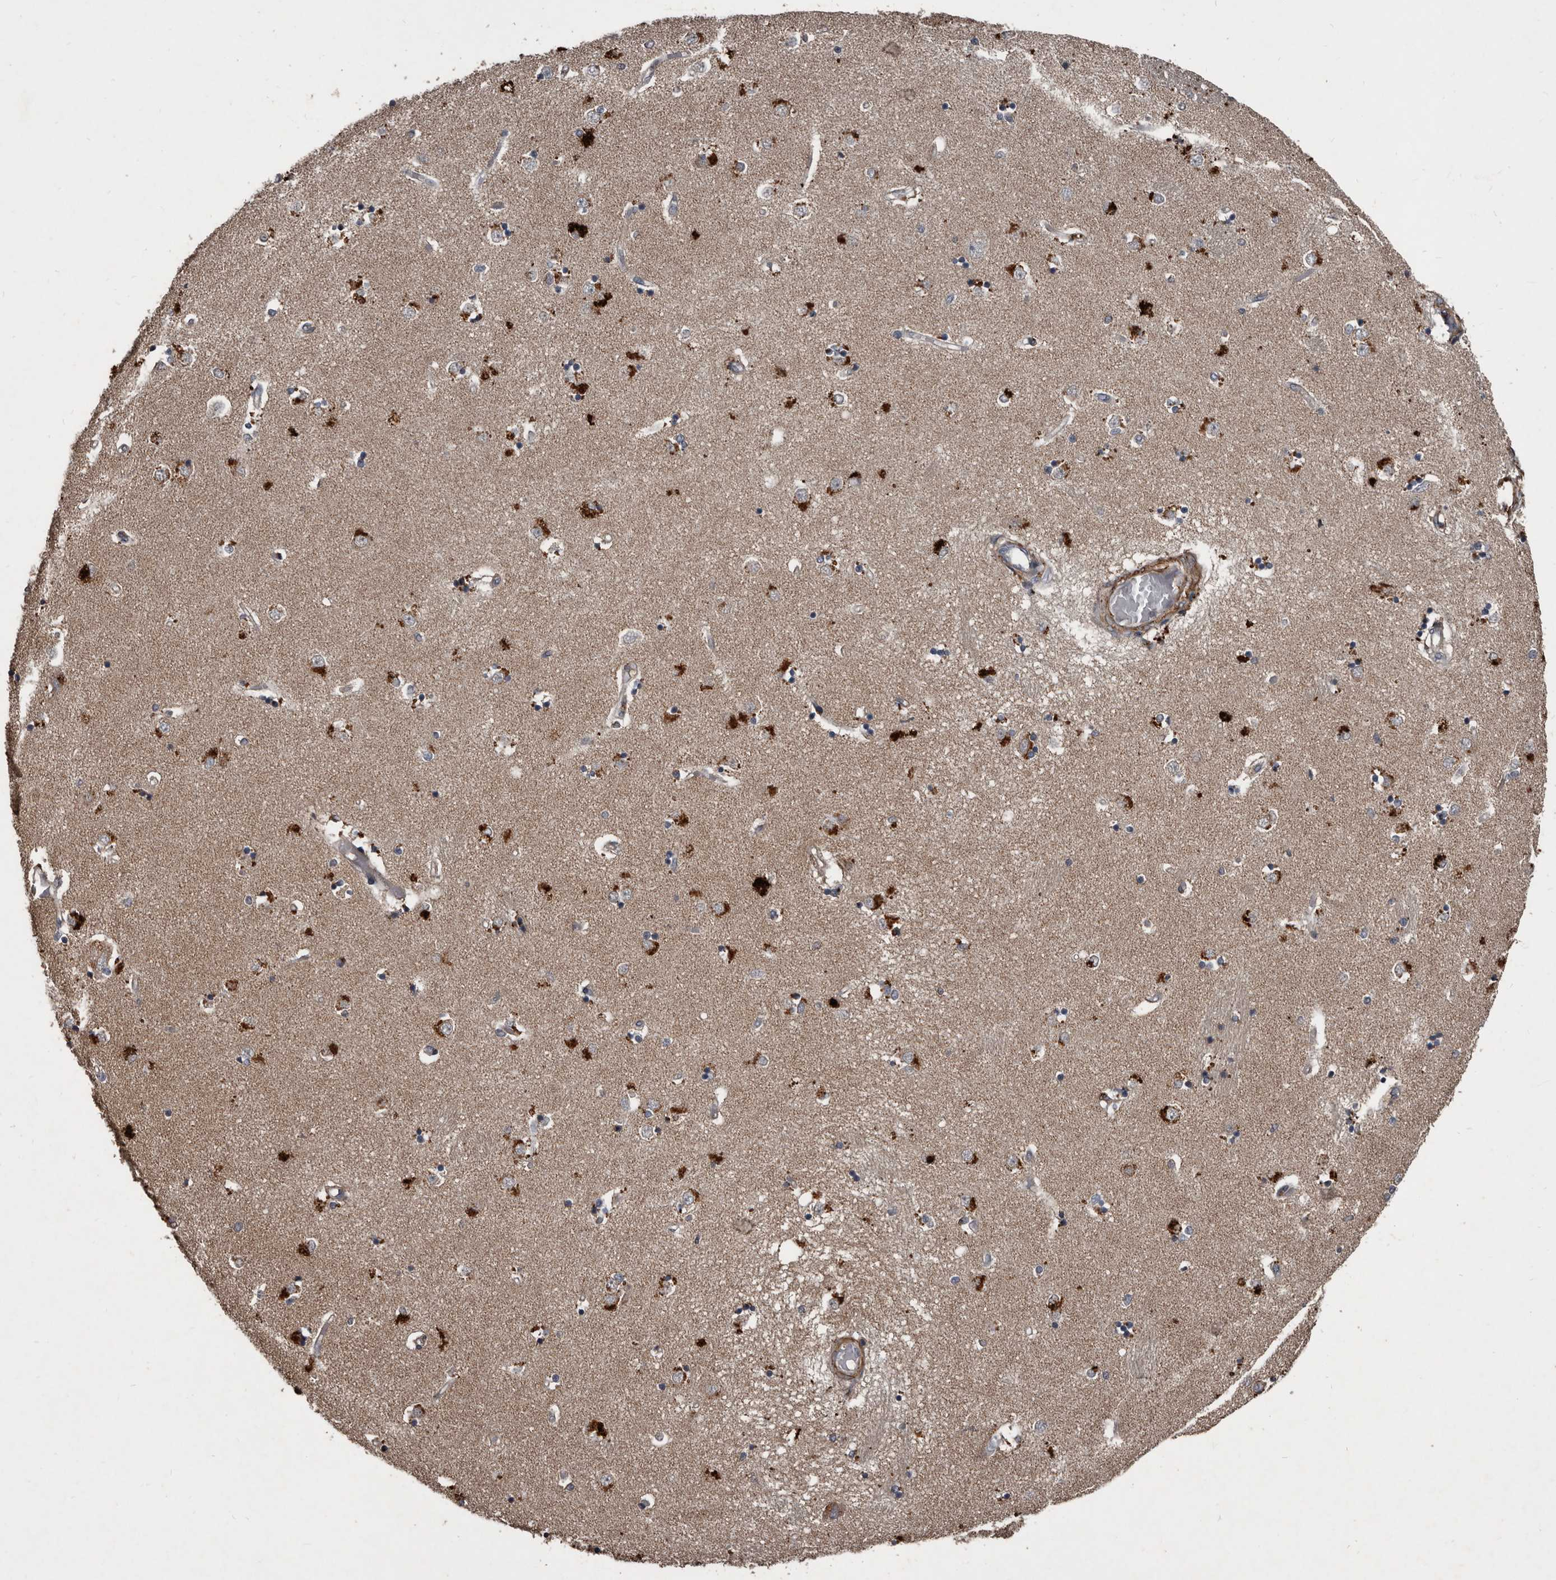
{"staining": {"intensity": "weak", "quantity": "<25%", "location": "cytoplasmic/membranous"}, "tissue": "caudate", "cell_type": "Glial cells", "image_type": "normal", "snomed": [{"axis": "morphology", "description": "Normal tissue, NOS"}, {"axis": "topography", "description": "Lateral ventricle wall"}], "caption": "An immunohistochemistry (IHC) image of benign caudate is shown. There is no staining in glial cells of caudate. (DAB immunohistochemistry, high magnification).", "gene": "GREB1", "patient": {"sex": "male", "age": 45}}